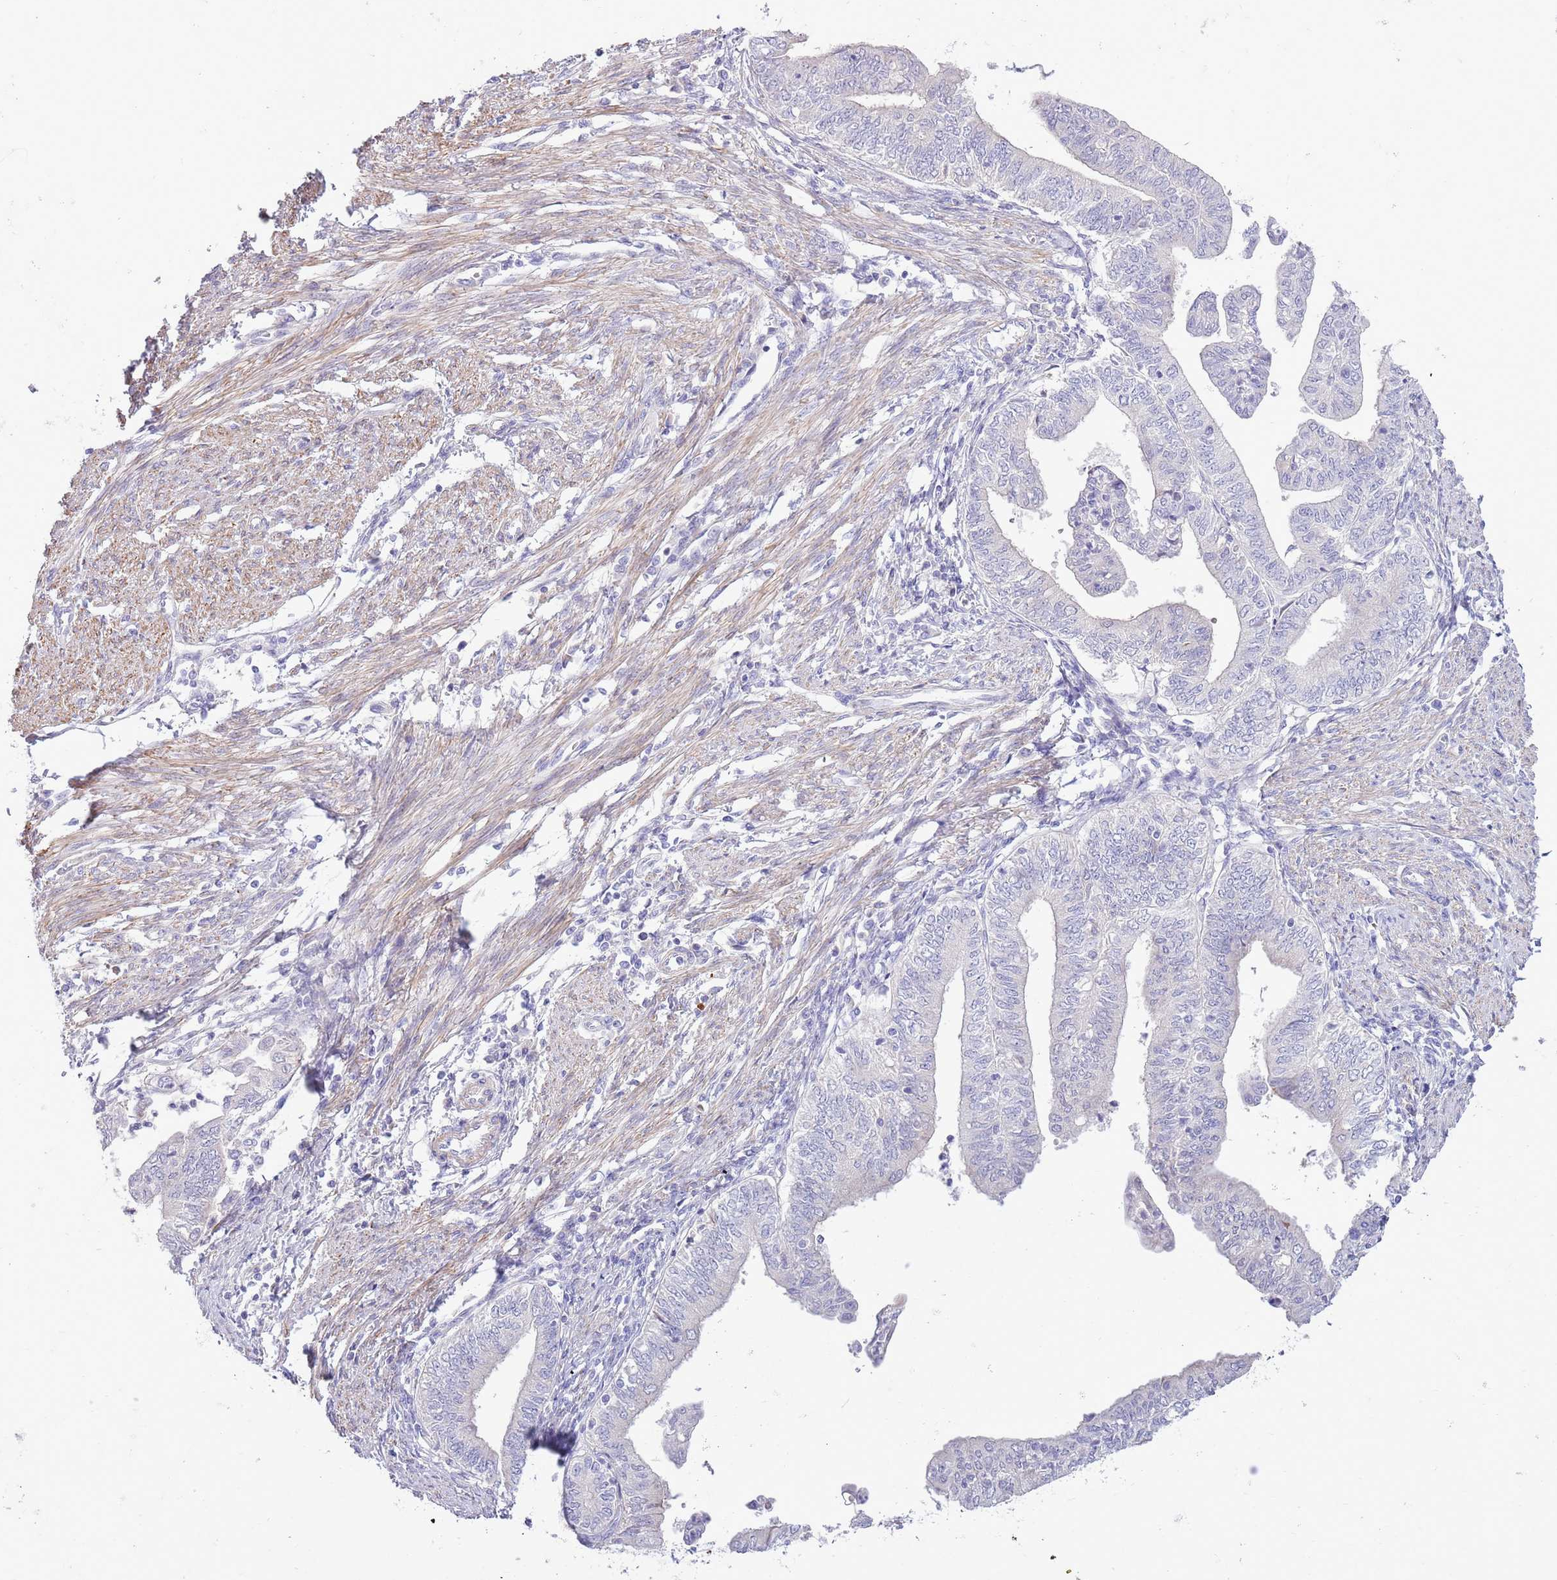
{"staining": {"intensity": "negative", "quantity": "none", "location": "none"}, "tissue": "endometrial cancer", "cell_type": "Tumor cells", "image_type": "cancer", "snomed": [{"axis": "morphology", "description": "Adenocarcinoma, NOS"}, {"axis": "topography", "description": "Endometrium"}], "caption": "Histopathology image shows no significant protein positivity in tumor cells of endometrial cancer (adenocarcinoma).", "gene": "ZC4H2", "patient": {"sex": "female", "age": 66}}